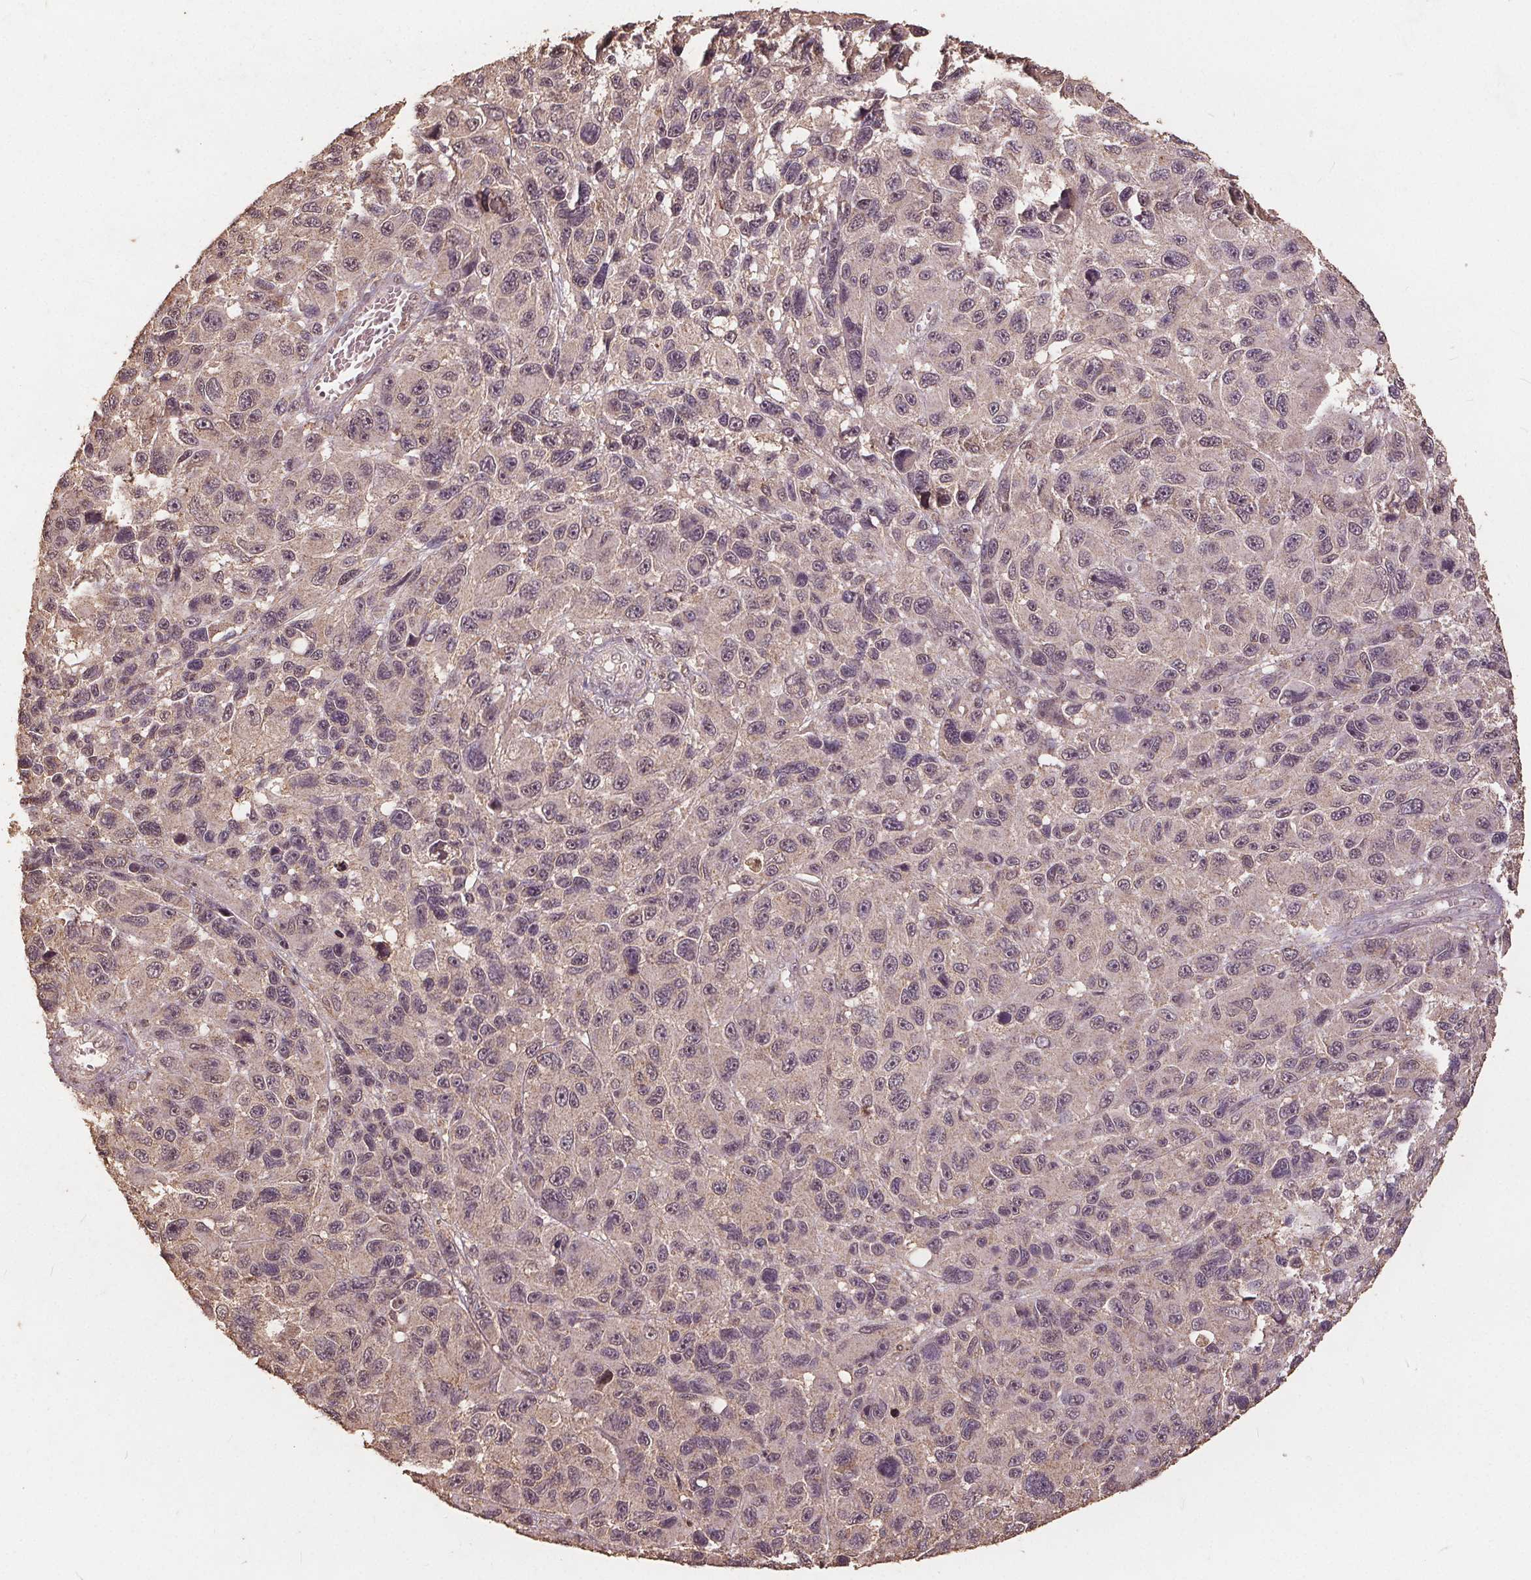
{"staining": {"intensity": "negative", "quantity": "none", "location": "none"}, "tissue": "melanoma", "cell_type": "Tumor cells", "image_type": "cancer", "snomed": [{"axis": "morphology", "description": "Malignant melanoma, NOS"}, {"axis": "topography", "description": "Skin"}], "caption": "Immunohistochemical staining of melanoma reveals no significant positivity in tumor cells.", "gene": "DSG3", "patient": {"sex": "male", "age": 53}}